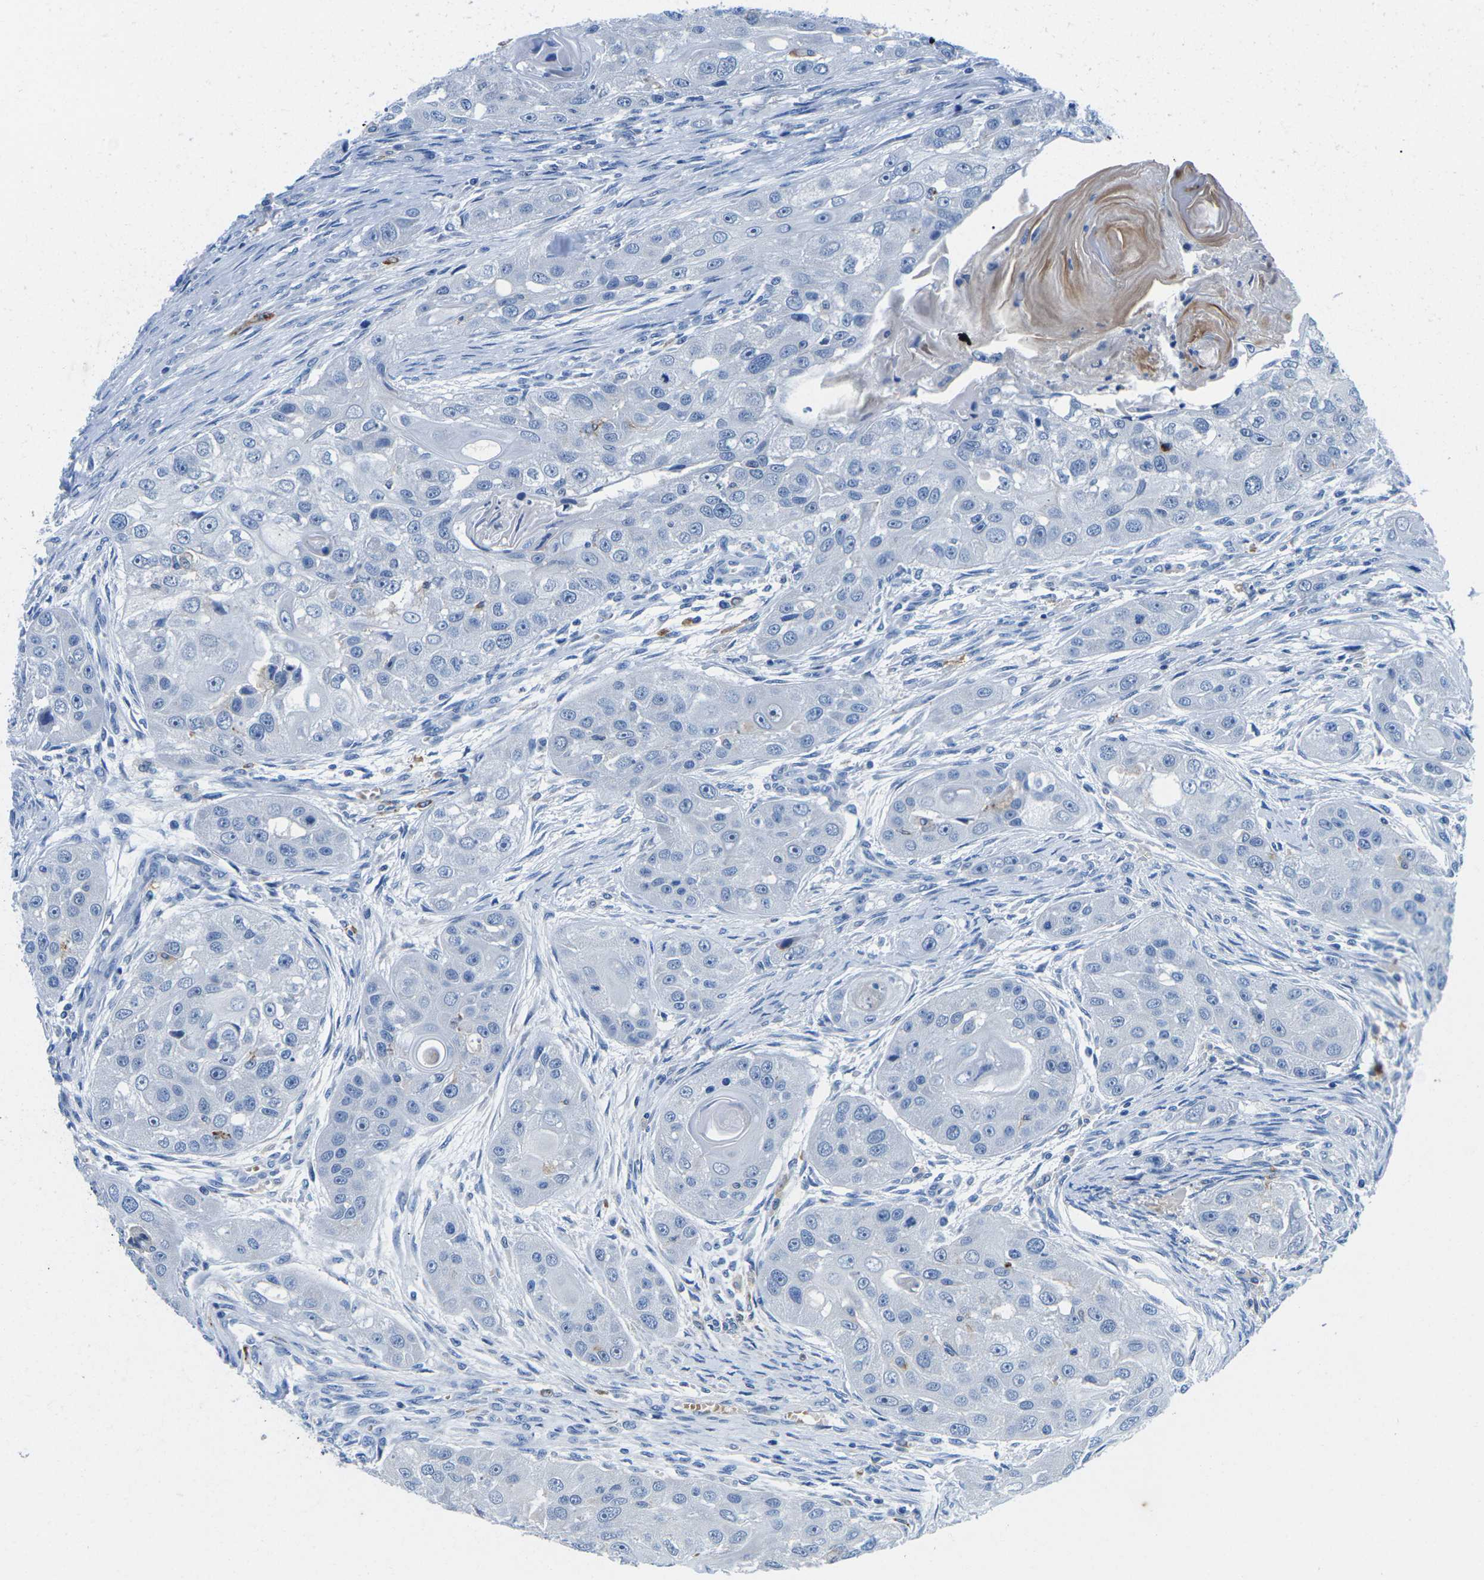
{"staining": {"intensity": "negative", "quantity": "none", "location": "none"}, "tissue": "head and neck cancer", "cell_type": "Tumor cells", "image_type": "cancer", "snomed": [{"axis": "morphology", "description": "Normal tissue, NOS"}, {"axis": "morphology", "description": "Squamous cell carcinoma, NOS"}, {"axis": "topography", "description": "Skeletal muscle"}, {"axis": "topography", "description": "Head-Neck"}], "caption": "Tumor cells show no significant protein staining in head and neck cancer.", "gene": "TM6SF1", "patient": {"sex": "male", "age": 51}}